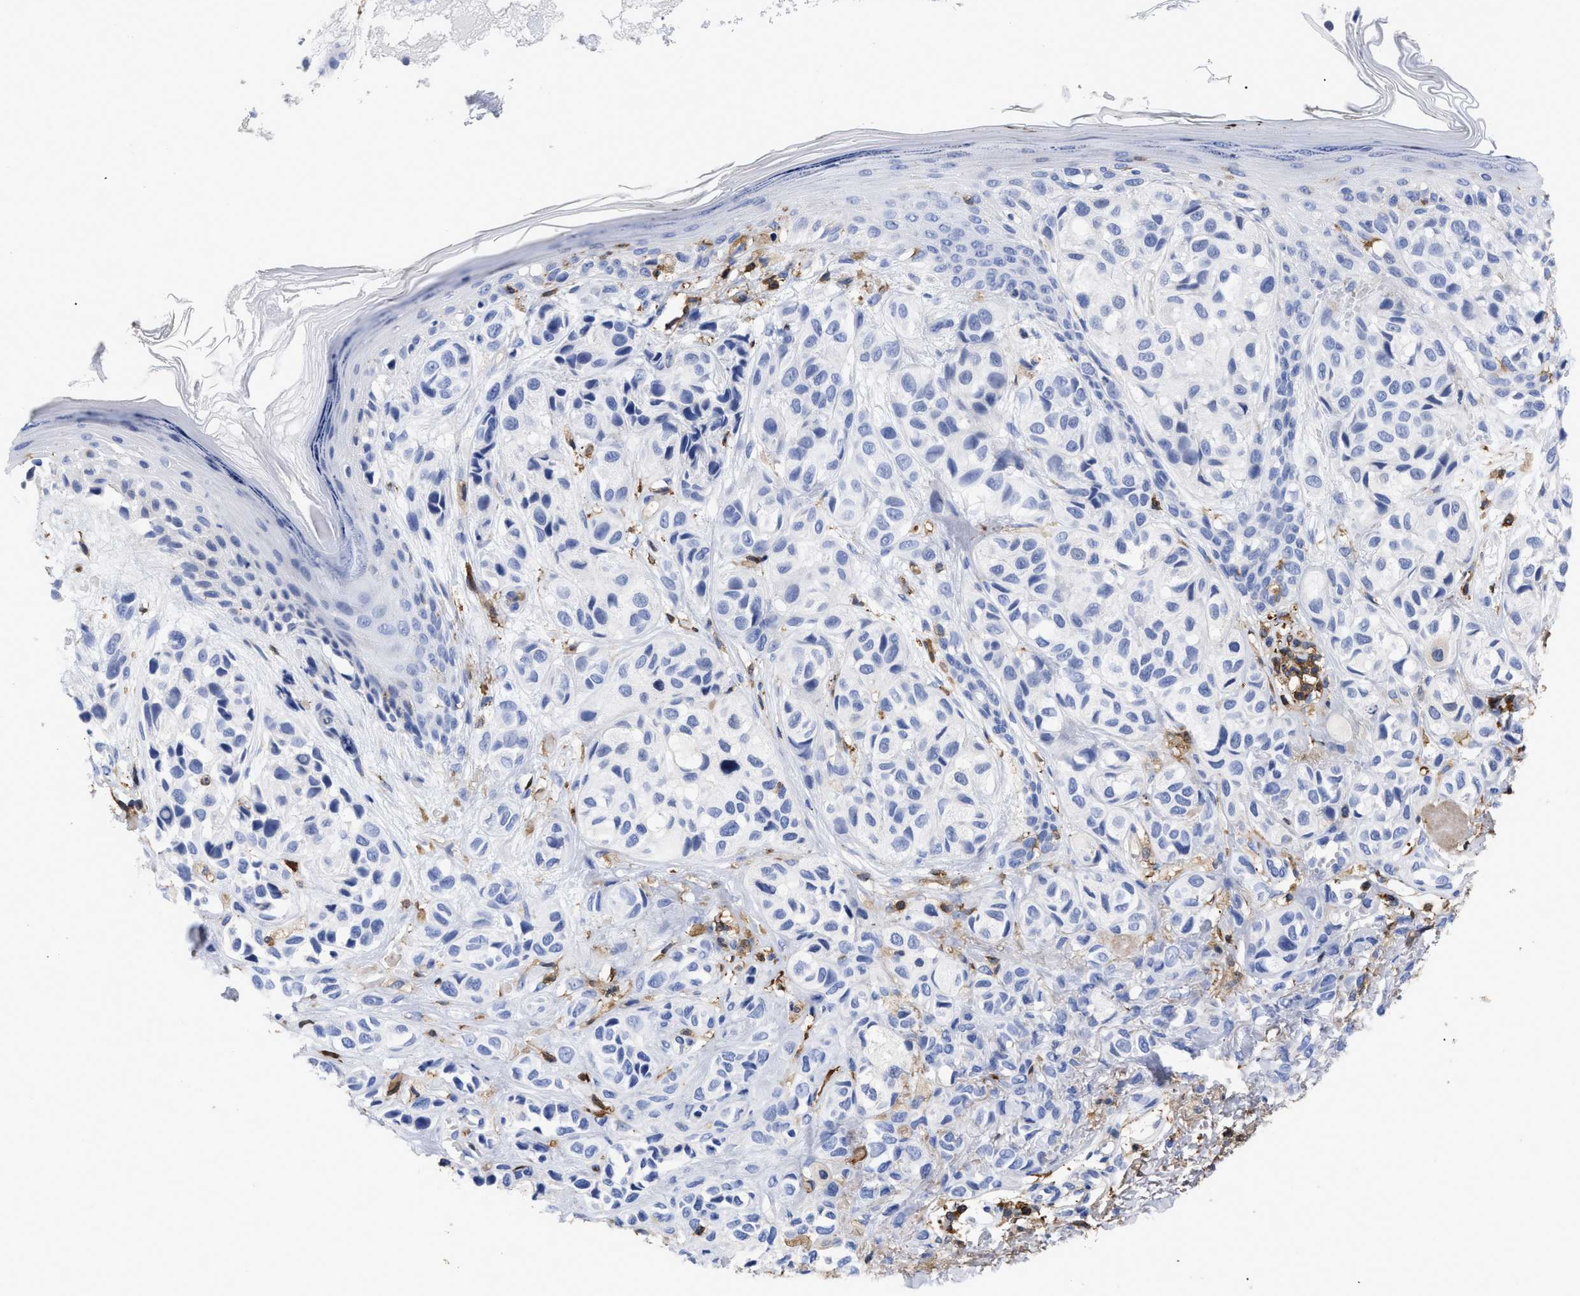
{"staining": {"intensity": "negative", "quantity": "none", "location": "none"}, "tissue": "melanoma", "cell_type": "Tumor cells", "image_type": "cancer", "snomed": [{"axis": "morphology", "description": "Malignant melanoma, NOS"}, {"axis": "topography", "description": "Skin"}], "caption": "Immunohistochemical staining of human malignant melanoma reveals no significant staining in tumor cells.", "gene": "HCLS1", "patient": {"sex": "female", "age": 58}}